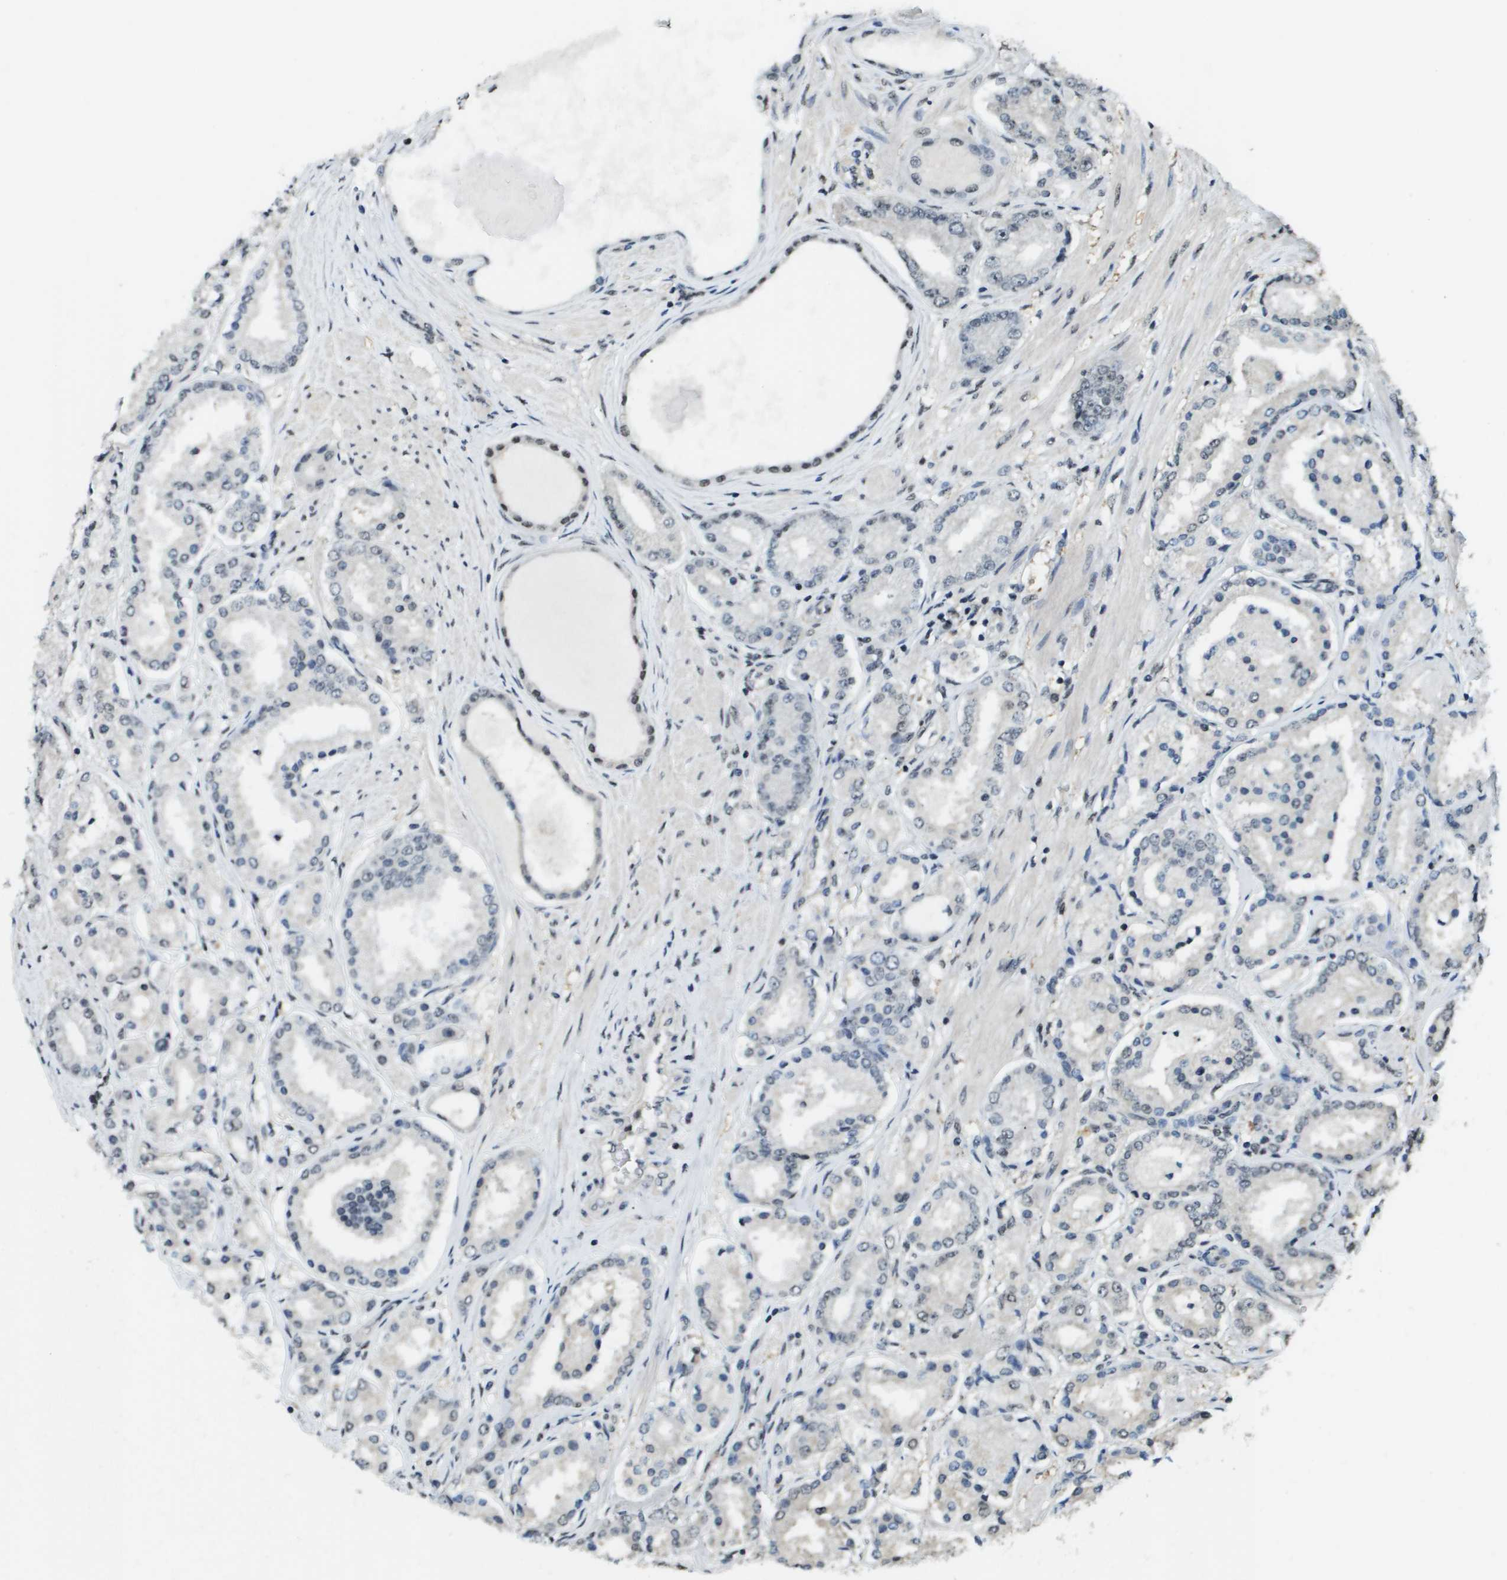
{"staining": {"intensity": "weak", "quantity": "<25%", "location": "nuclear"}, "tissue": "prostate cancer", "cell_type": "Tumor cells", "image_type": "cancer", "snomed": [{"axis": "morphology", "description": "Adenocarcinoma, Low grade"}, {"axis": "topography", "description": "Prostate"}], "caption": "The immunohistochemistry (IHC) histopathology image has no significant positivity in tumor cells of prostate low-grade adenocarcinoma tissue. The staining is performed using DAB brown chromogen with nuclei counter-stained in using hematoxylin.", "gene": "SP100", "patient": {"sex": "male", "age": 63}}